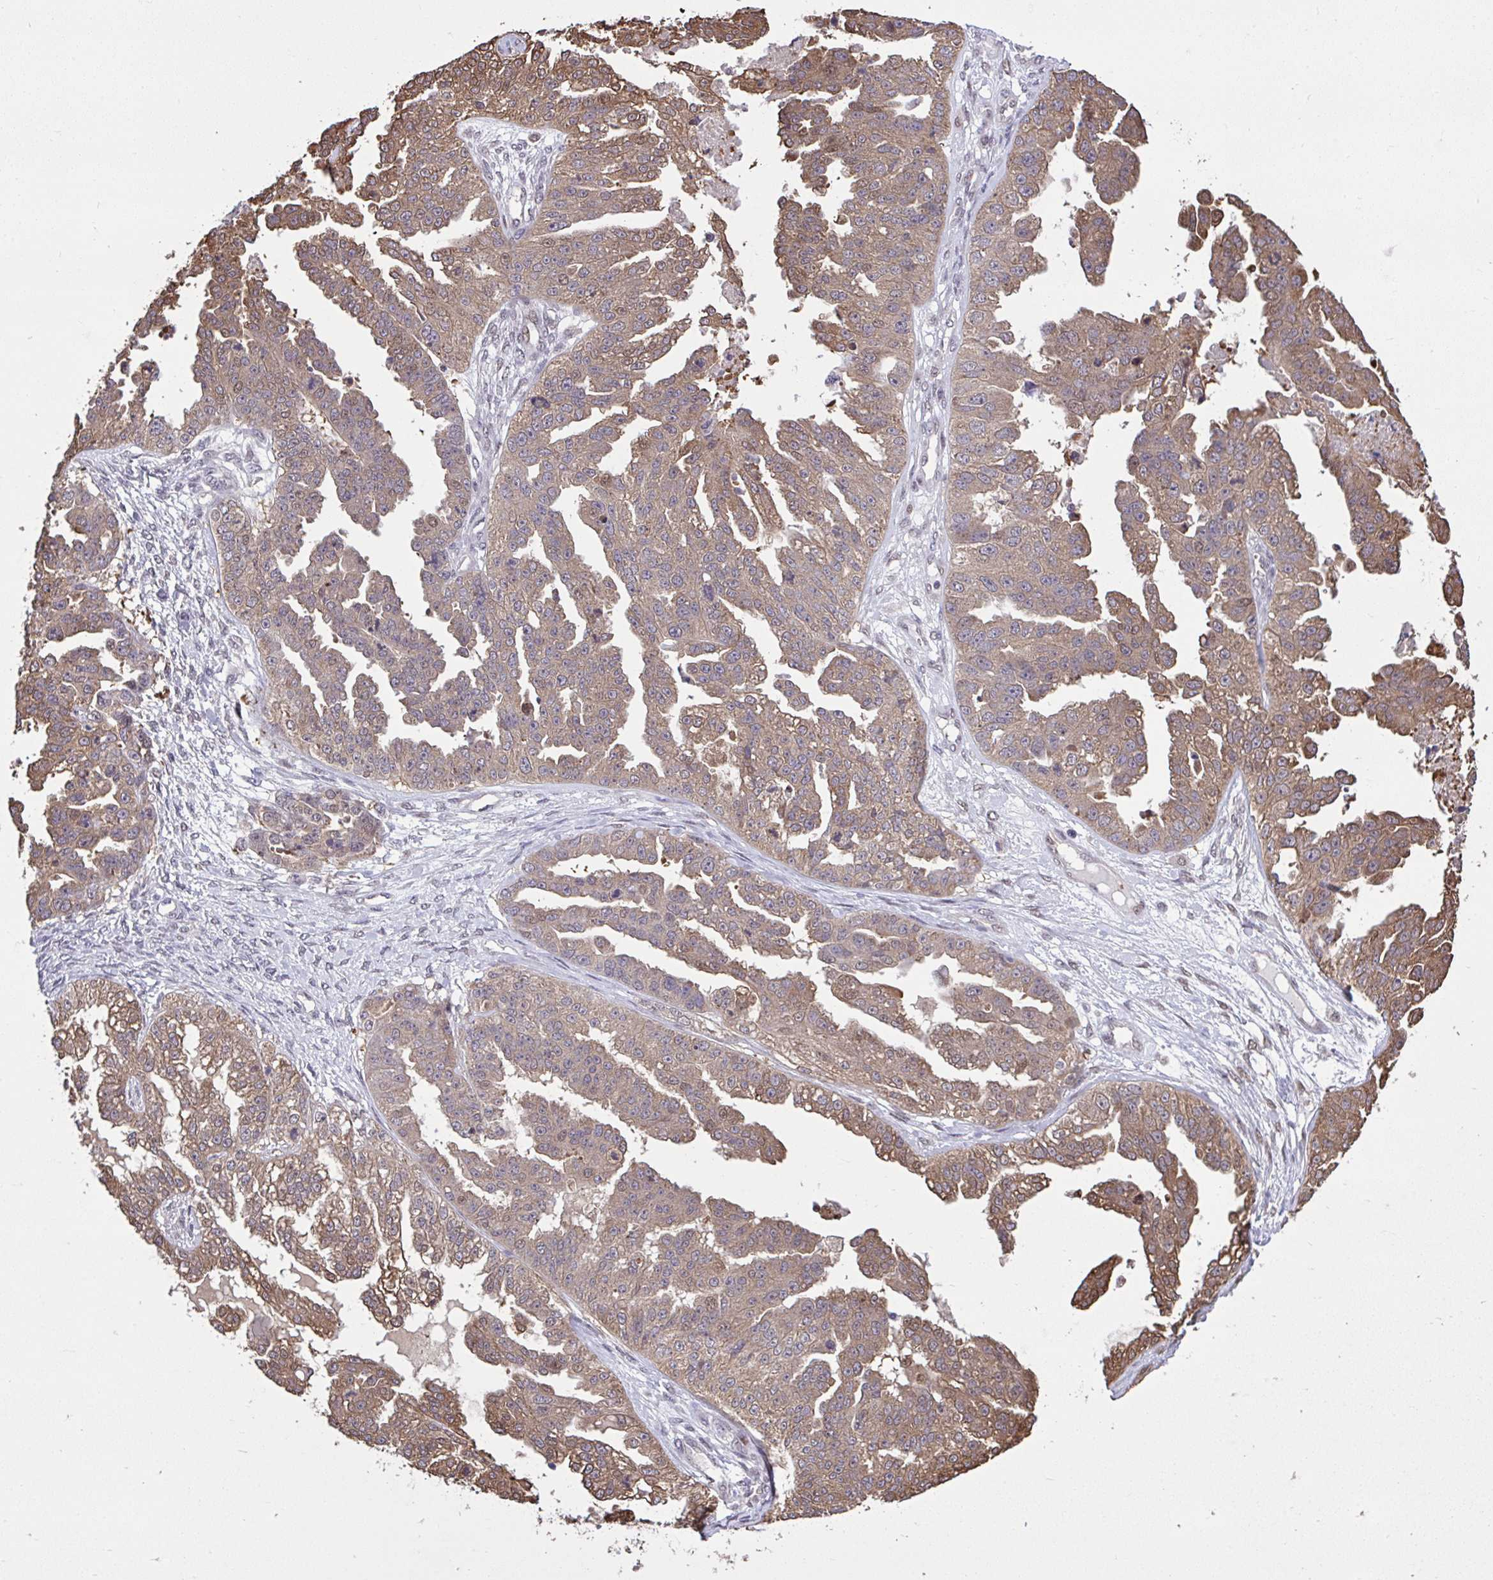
{"staining": {"intensity": "moderate", "quantity": ">75%", "location": "cytoplasmic/membranous,nuclear"}, "tissue": "ovarian cancer", "cell_type": "Tumor cells", "image_type": "cancer", "snomed": [{"axis": "morphology", "description": "Cystadenocarcinoma, serous, NOS"}, {"axis": "topography", "description": "Ovary"}], "caption": "Serous cystadenocarcinoma (ovarian) stained with a protein marker displays moderate staining in tumor cells.", "gene": "GLIS3", "patient": {"sex": "female", "age": 58}}